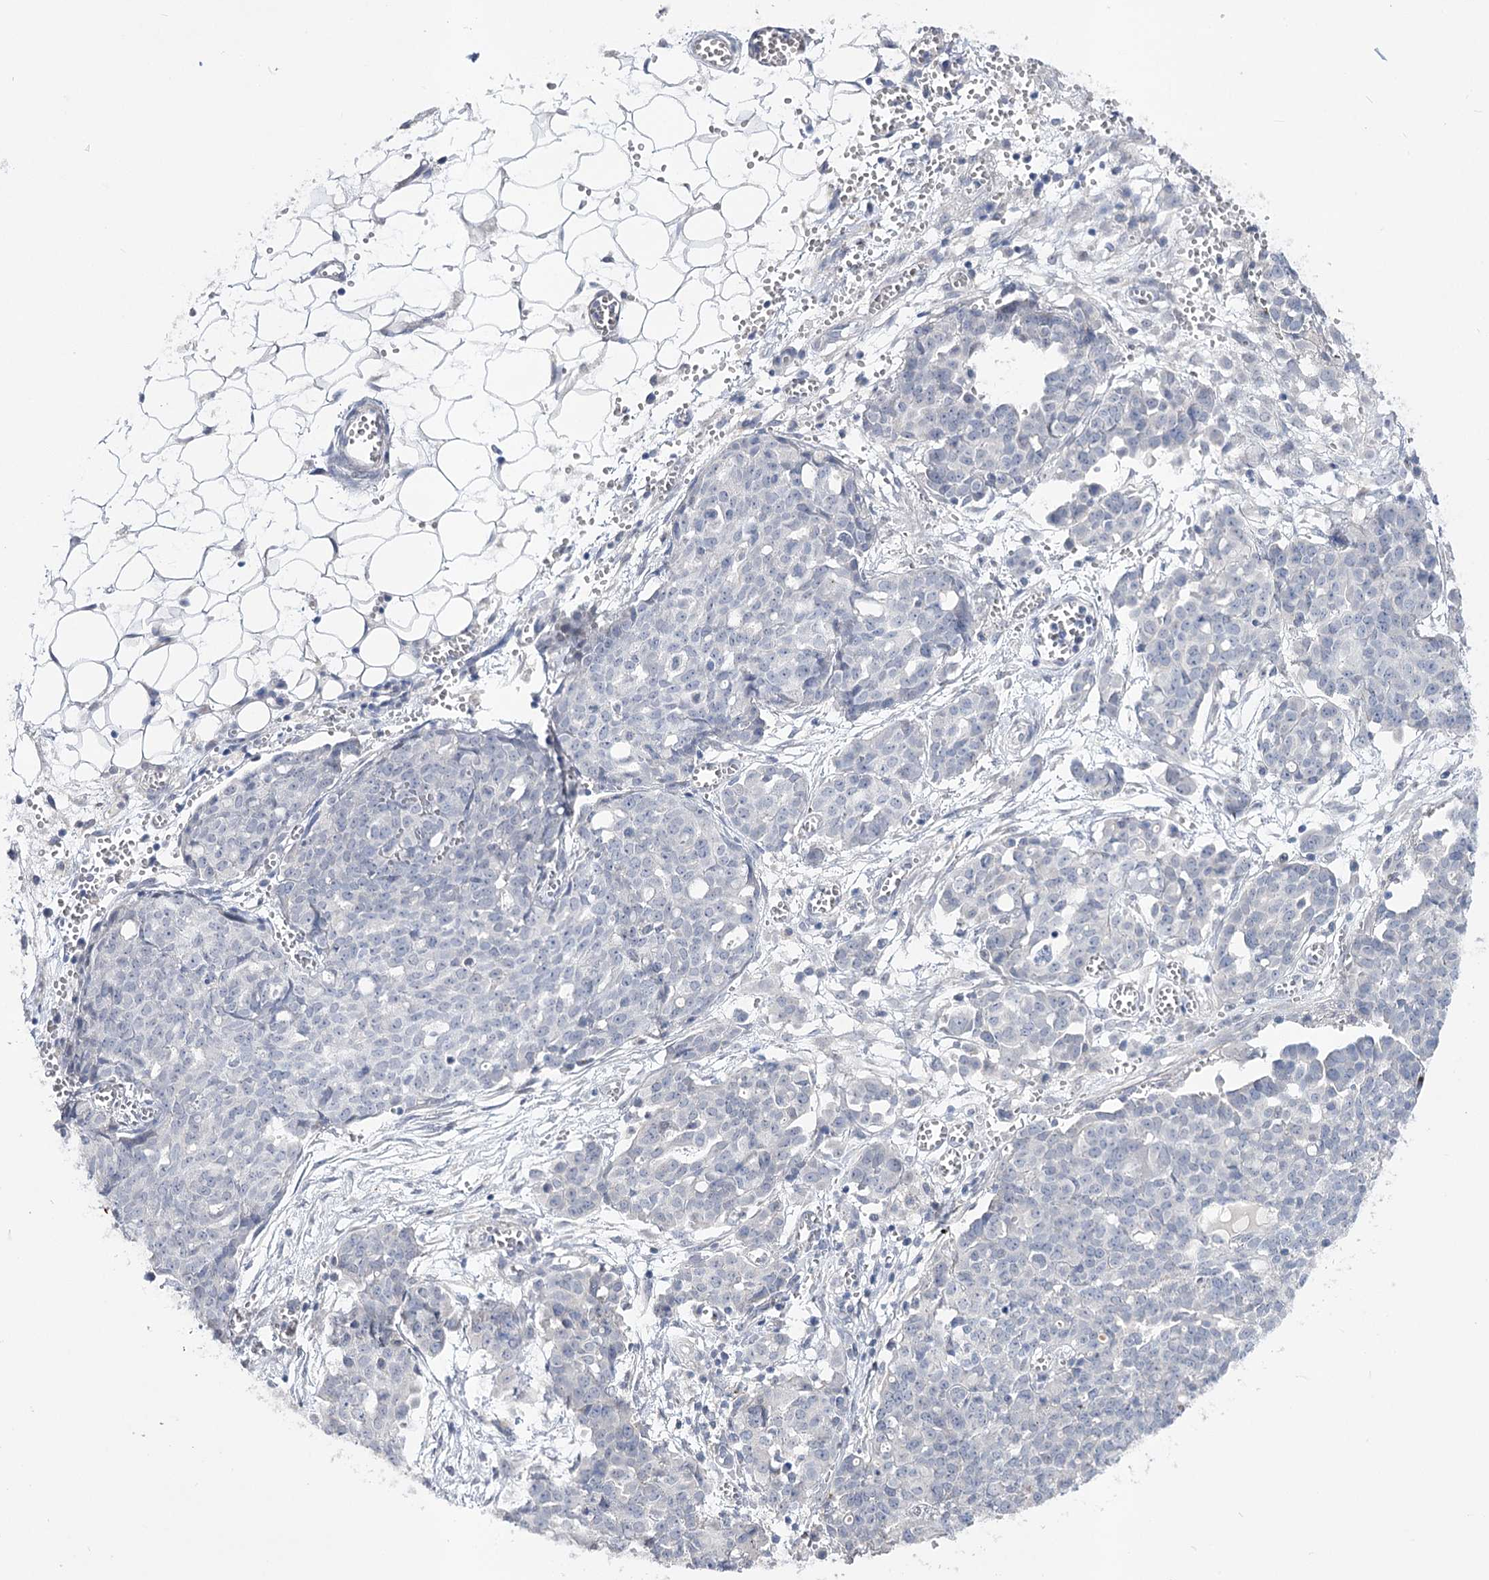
{"staining": {"intensity": "negative", "quantity": "none", "location": "none"}, "tissue": "ovarian cancer", "cell_type": "Tumor cells", "image_type": "cancer", "snomed": [{"axis": "morphology", "description": "Cystadenocarcinoma, serous, NOS"}, {"axis": "topography", "description": "Soft tissue"}, {"axis": "topography", "description": "Ovary"}], "caption": "The immunohistochemistry histopathology image has no significant staining in tumor cells of ovarian cancer tissue. (DAB IHC with hematoxylin counter stain).", "gene": "ATP10B", "patient": {"sex": "female", "age": 57}}